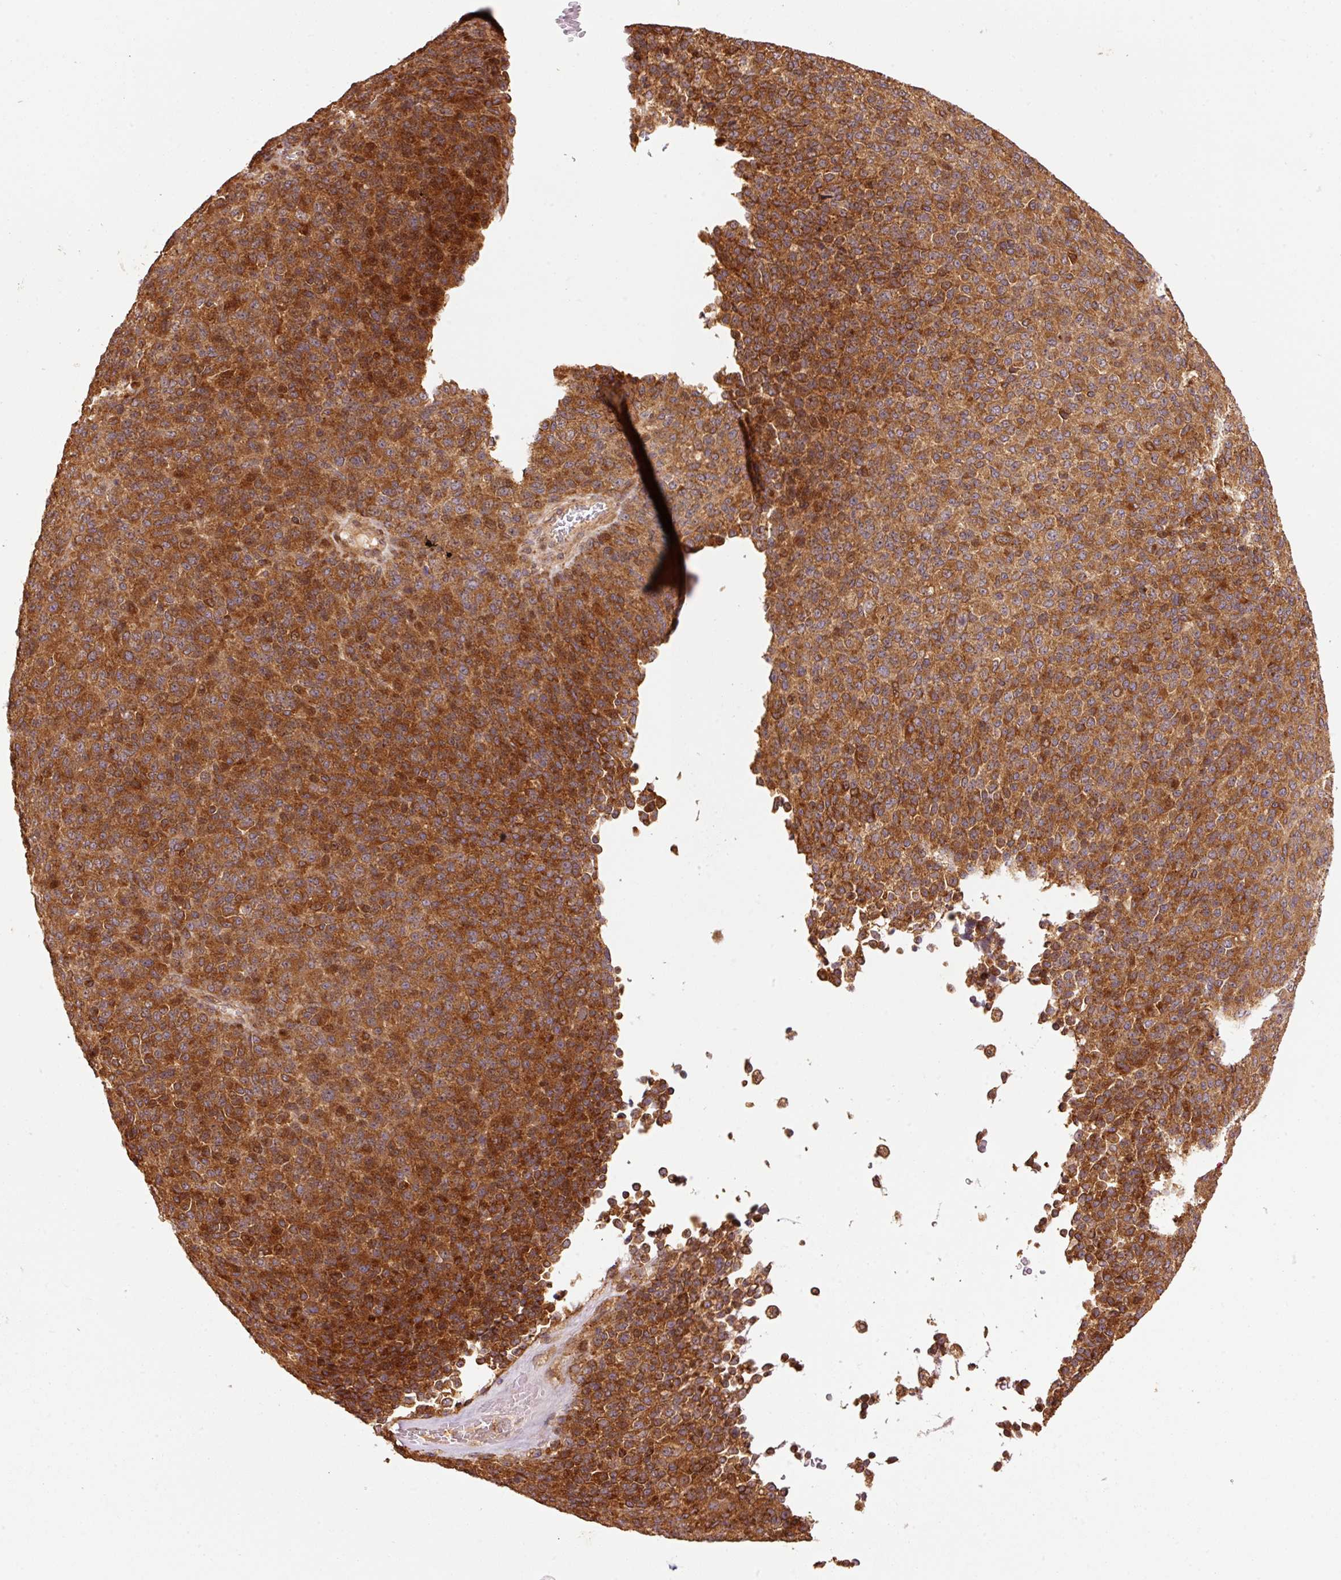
{"staining": {"intensity": "strong", "quantity": ">75%", "location": "cytoplasmic/membranous"}, "tissue": "melanoma", "cell_type": "Tumor cells", "image_type": "cancer", "snomed": [{"axis": "morphology", "description": "Malignant melanoma, Metastatic site"}, {"axis": "topography", "description": "Brain"}], "caption": "The immunohistochemical stain labels strong cytoplasmic/membranous positivity in tumor cells of malignant melanoma (metastatic site) tissue.", "gene": "OXER1", "patient": {"sex": "female", "age": 56}}